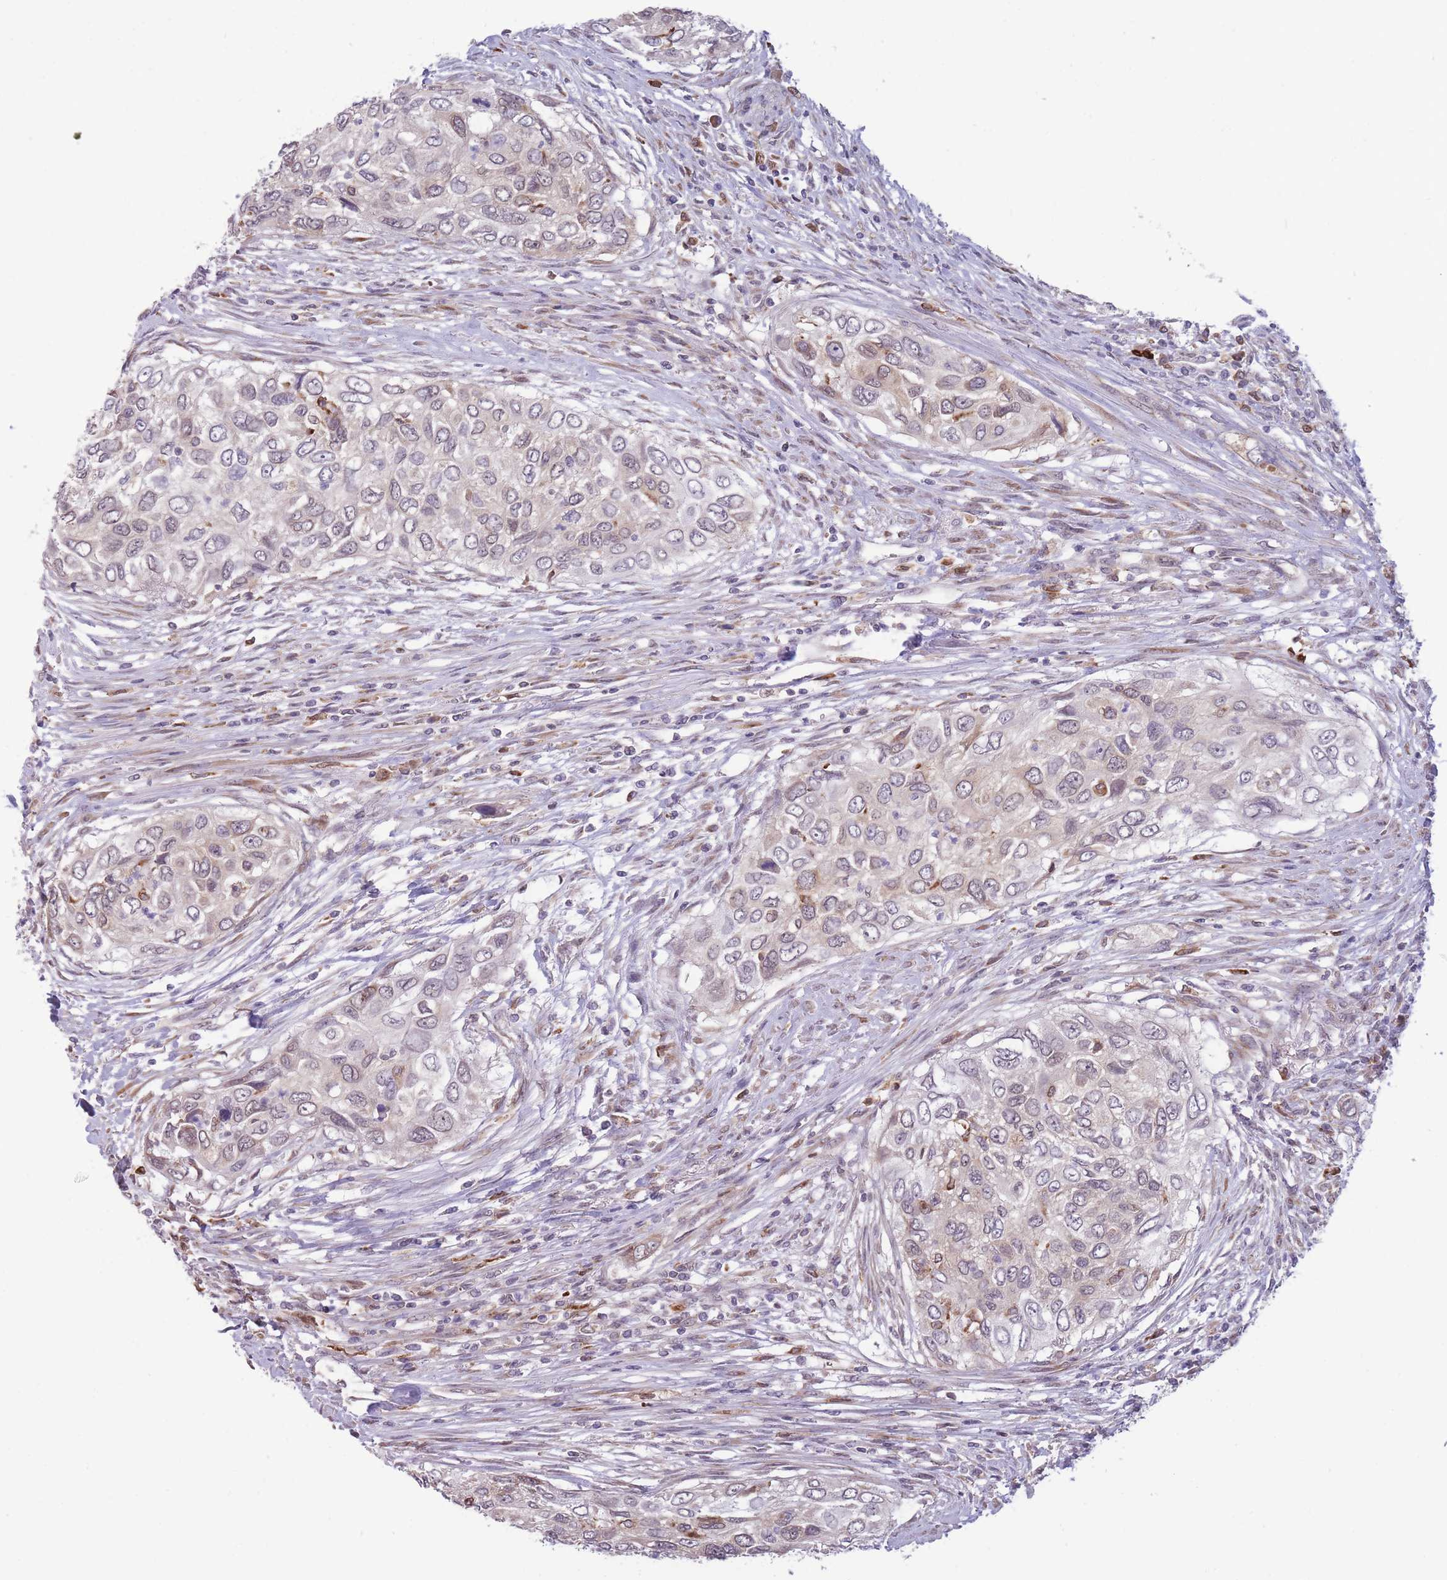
{"staining": {"intensity": "weak", "quantity": "<25%", "location": "cytoplasmic/membranous"}, "tissue": "urothelial cancer", "cell_type": "Tumor cells", "image_type": "cancer", "snomed": [{"axis": "morphology", "description": "Urothelial carcinoma, High grade"}, {"axis": "topography", "description": "Urinary bladder"}], "caption": "A high-resolution histopathology image shows IHC staining of urothelial cancer, which displays no significant staining in tumor cells.", "gene": "TMEM121", "patient": {"sex": "female", "age": 60}}